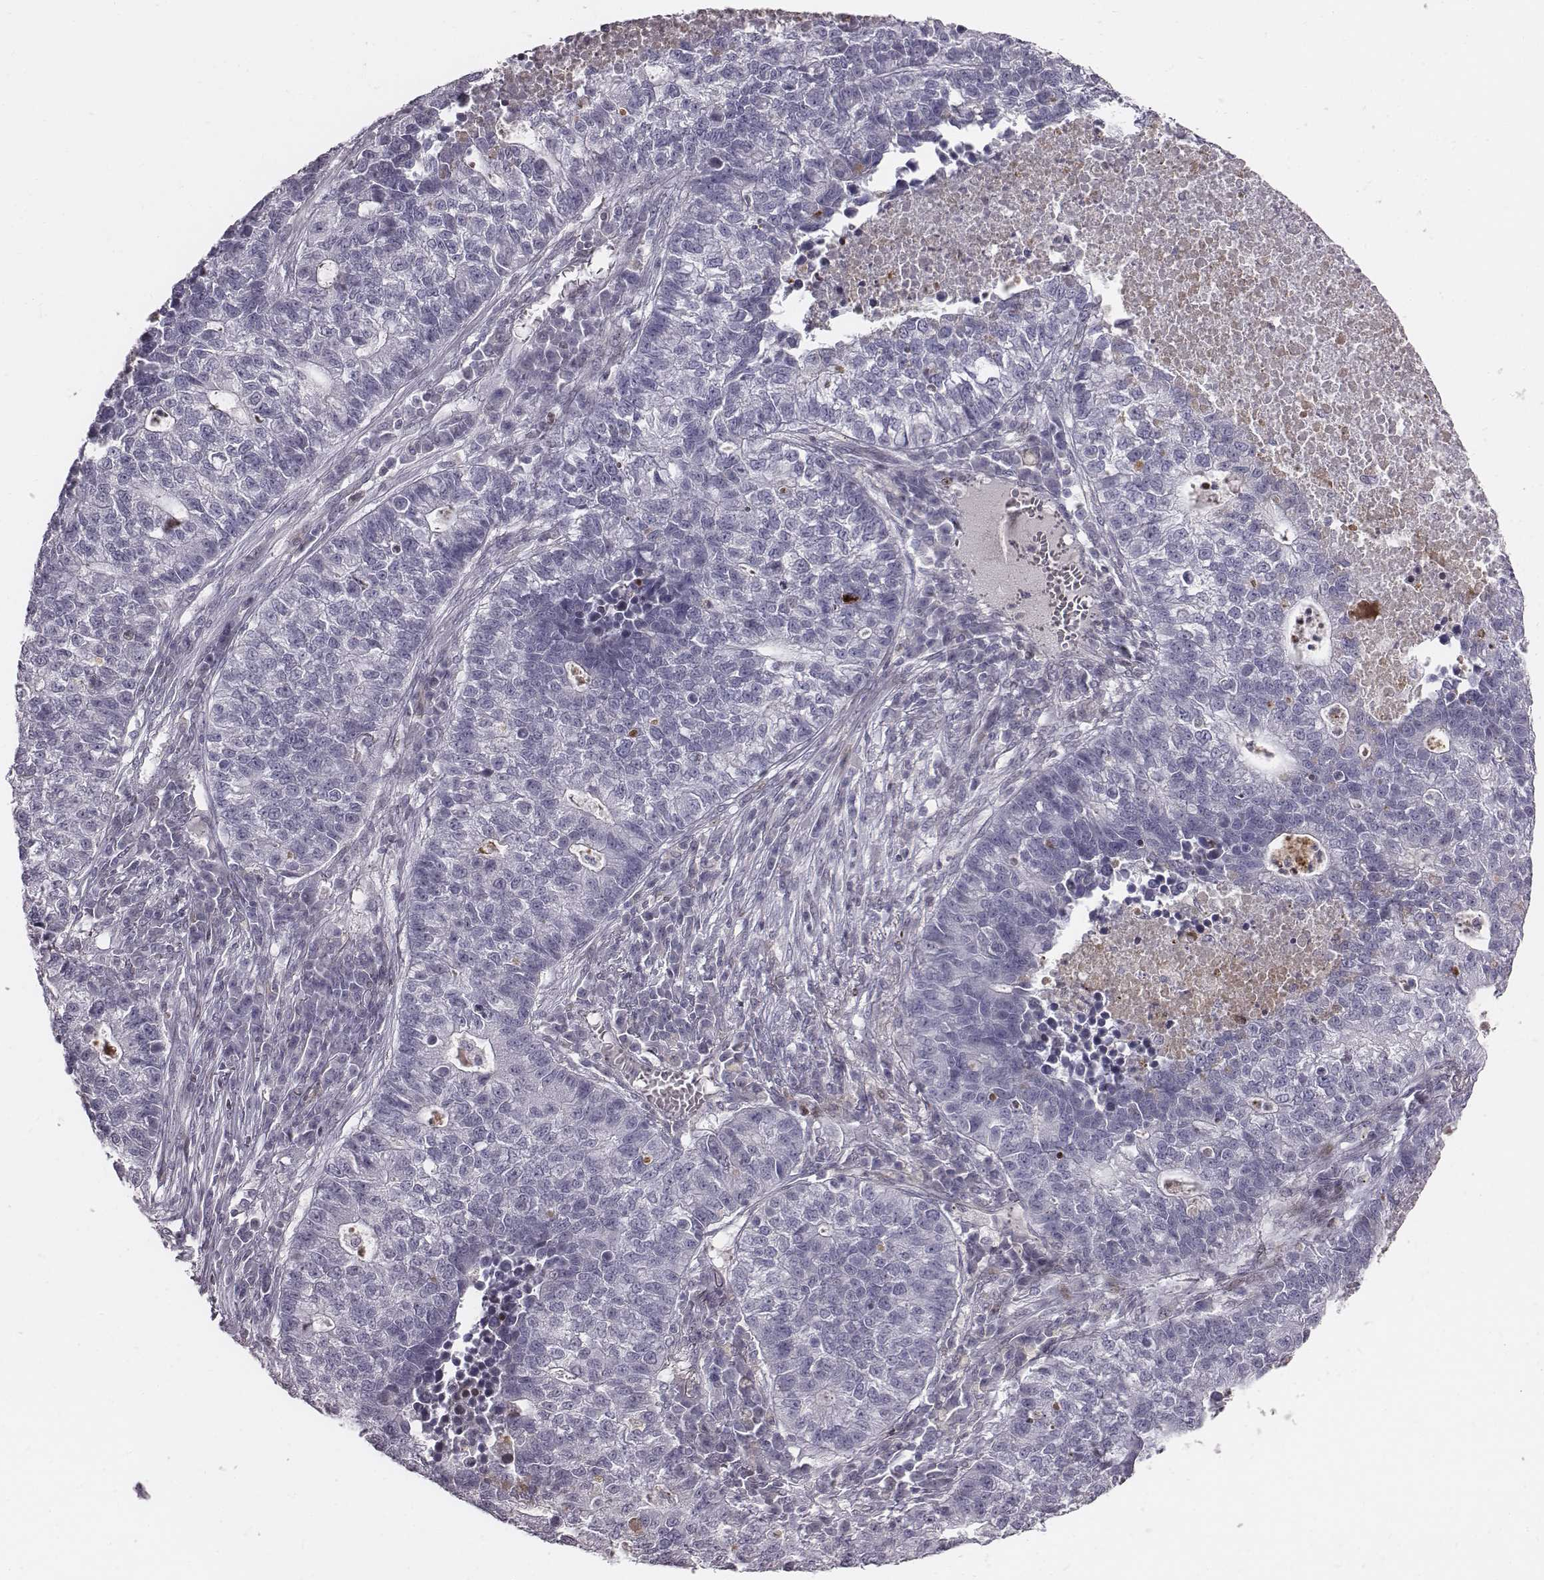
{"staining": {"intensity": "negative", "quantity": "none", "location": "none"}, "tissue": "lung cancer", "cell_type": "Tumor cells", "image_type": "cancer", "snomed": [{"axis": "morphology", "description": "Adenocarcinoma, NOS"}, {"axis": "topography", "description": "Lung"}], "caption": "A photomicrograph of human lung adenocarcinoma is negative for staining in tumor cells.", "gene": "NDC1", "patient": {"sex": "male", "age": 57}}